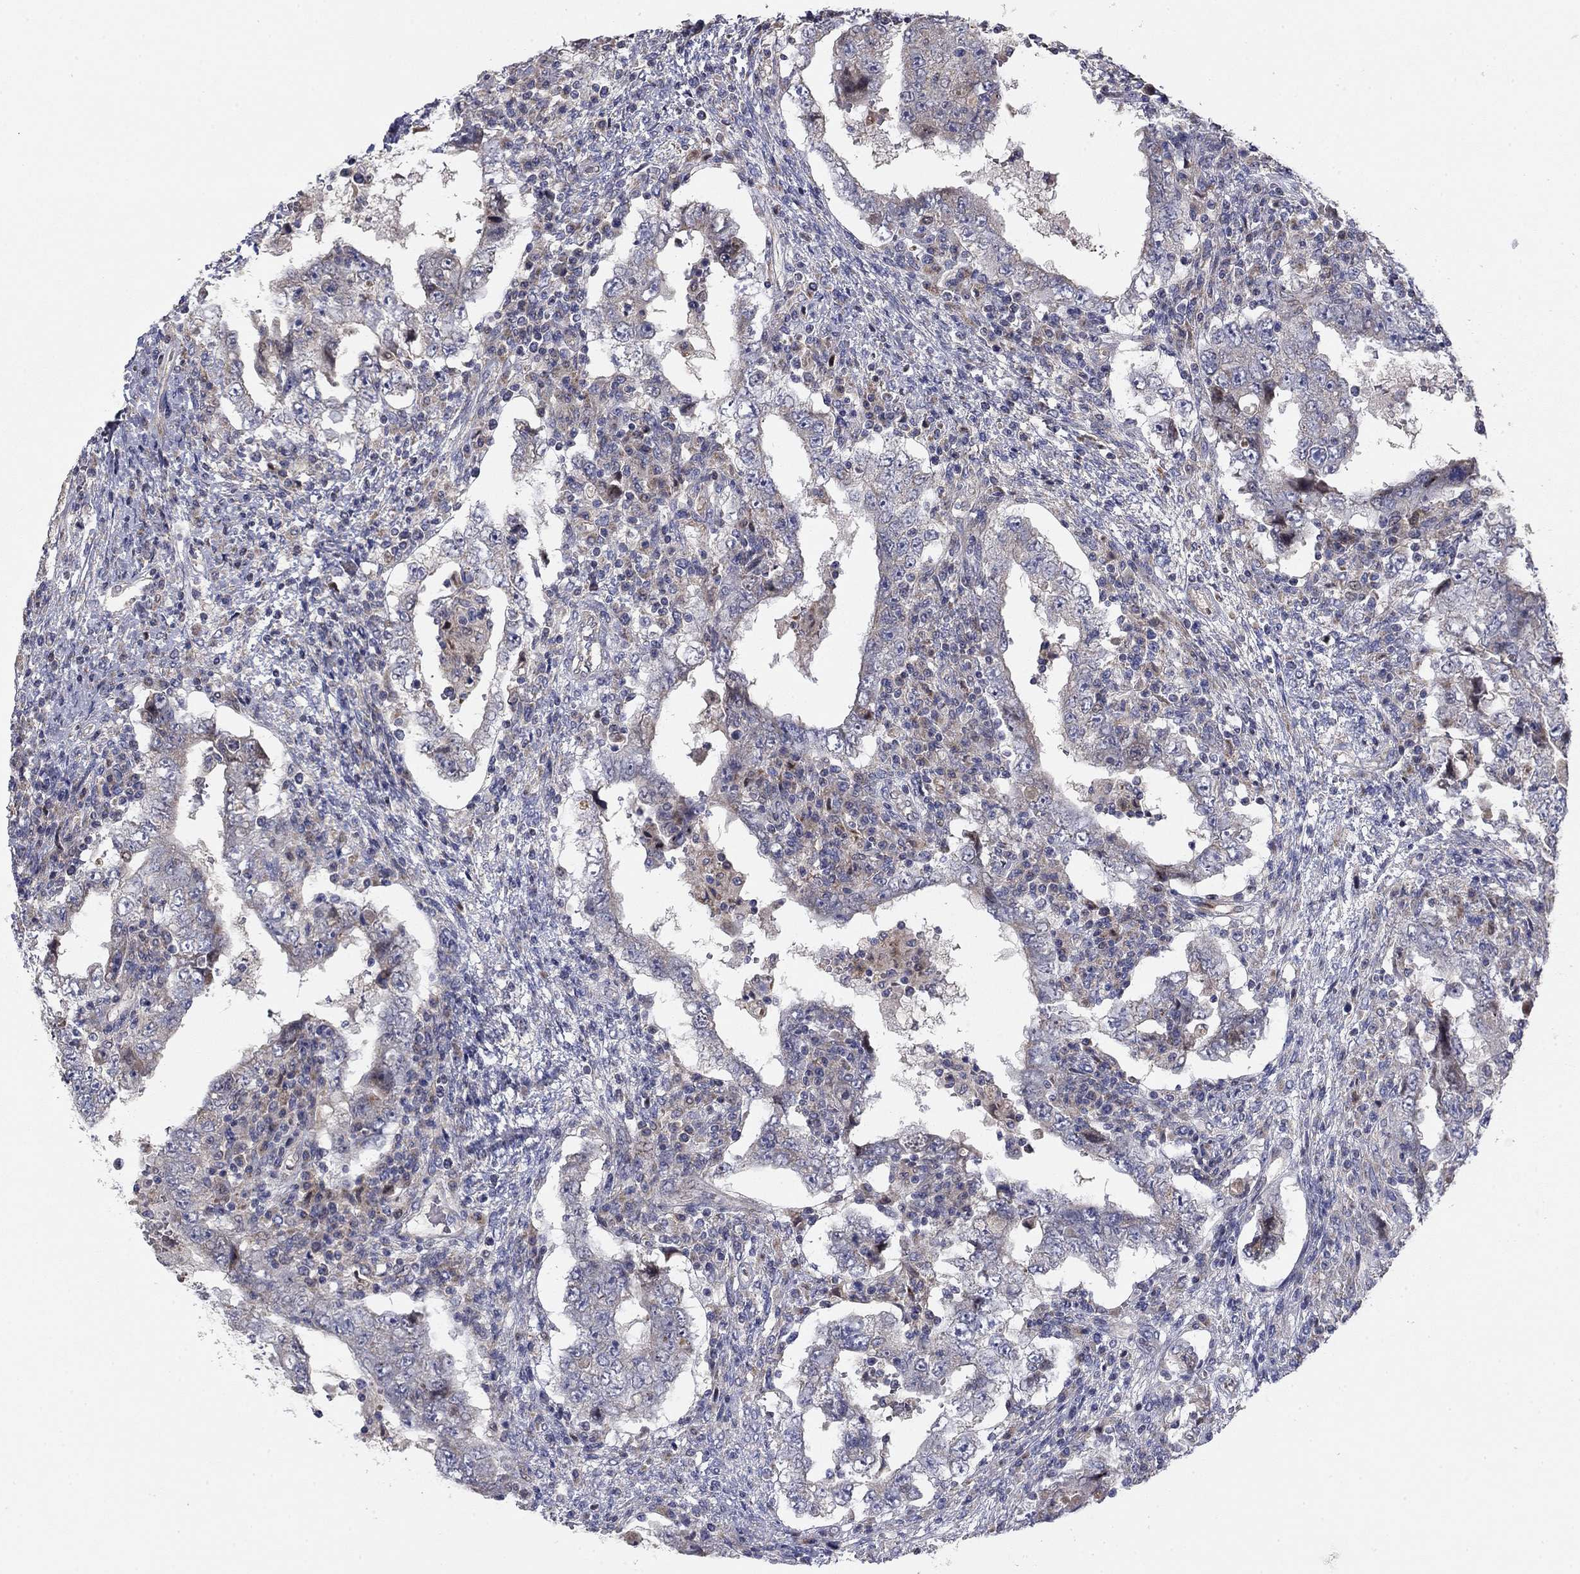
{"staining": {"intensity": "negative", "quantity": "none", "location": "none"}, "tissue": "testis cancer", "cell_type": "Tumor cells", "image_type": "cancer", "snomed": [{"axis": "morphology", "description": "Carcinoma, Embryonal, NOS"}, {"axis": "topography", "description": "Testis"}], "caption": "This histopathology image is of testis cancer stained with IHC to label a protein in brown with the nuclei are counter-stained blue. There is no staining in tumor cells.", "gene": "MMAA", "patient": {"sex": "male", "age": 26}}